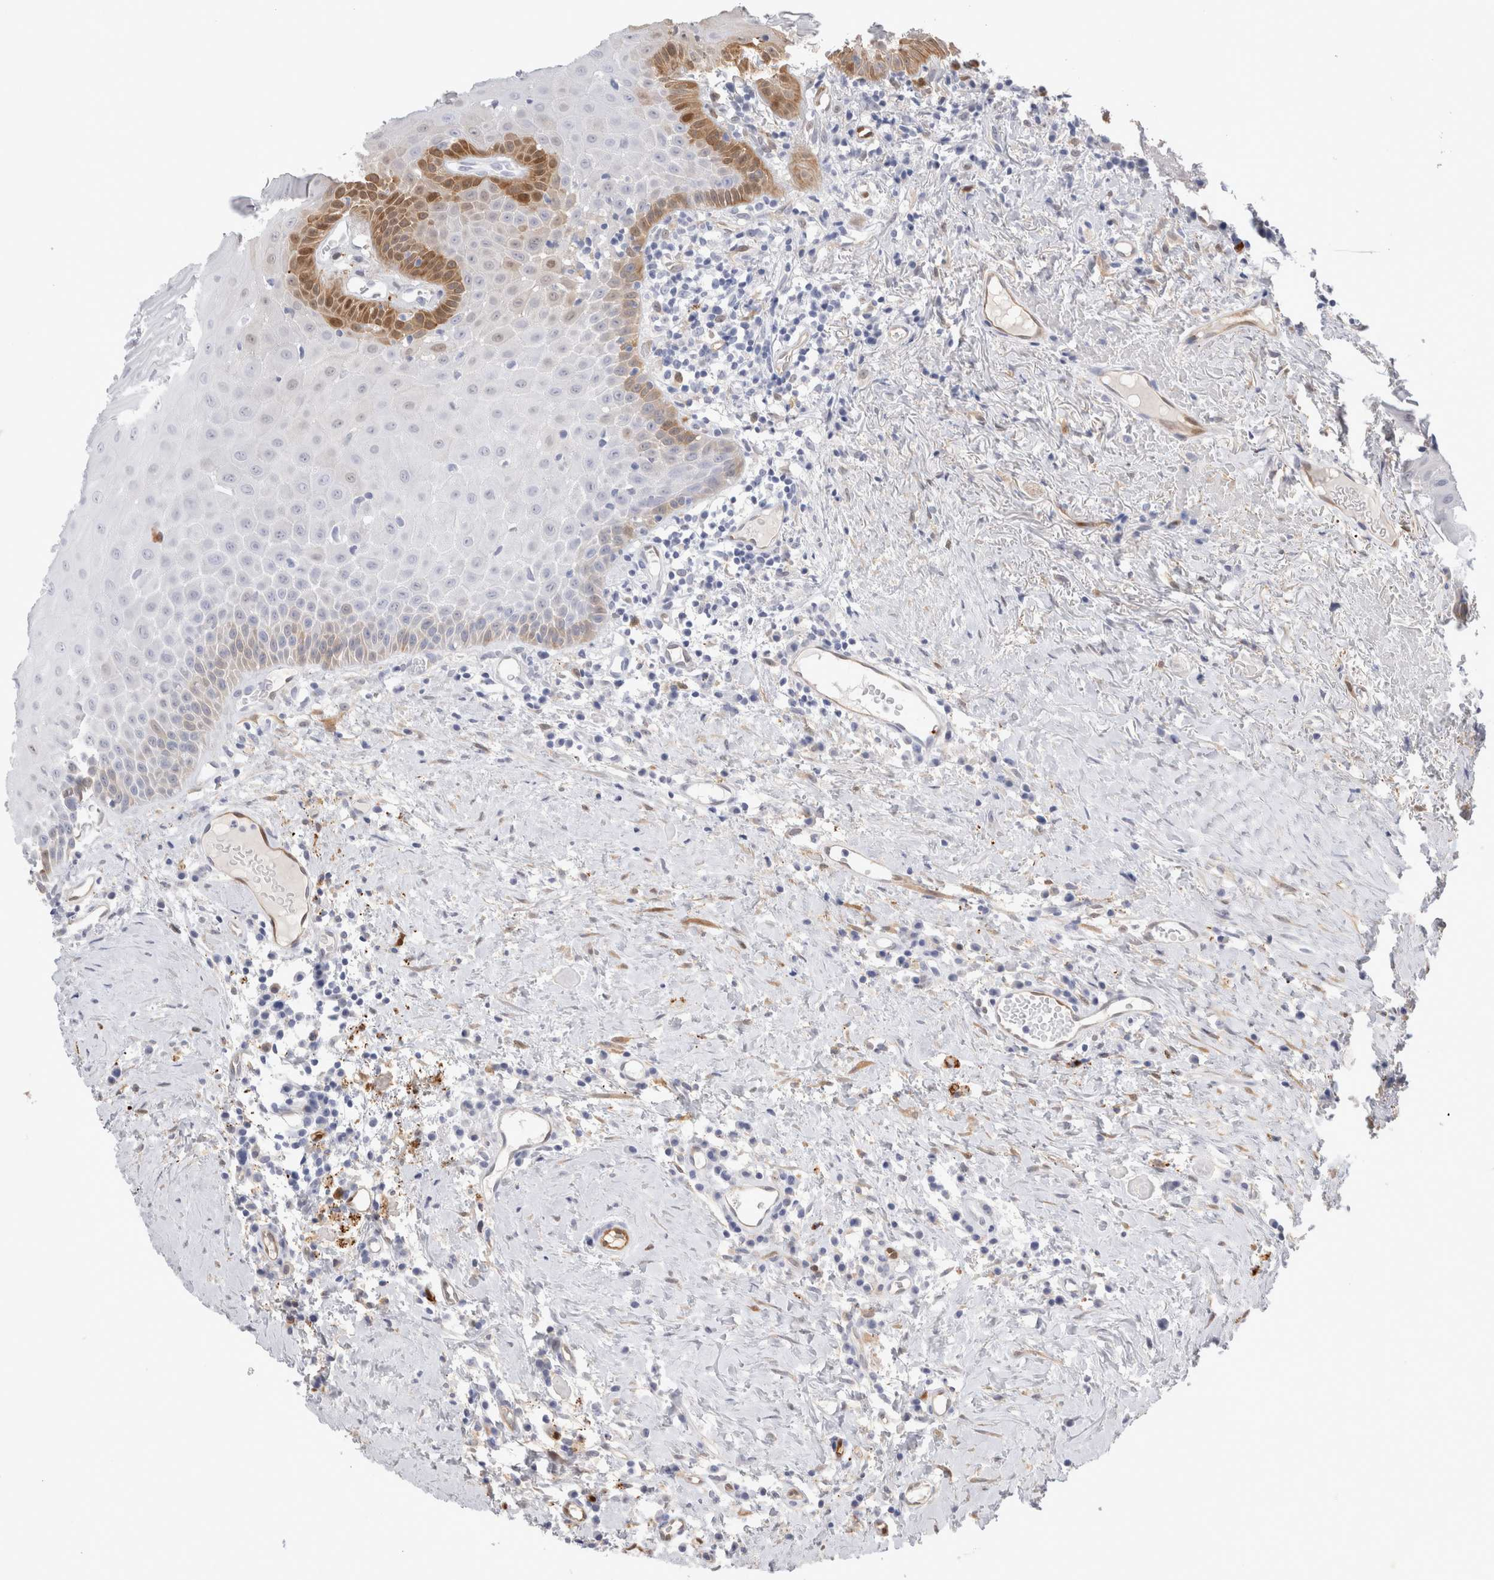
{"staining": {"intensity": "moderate", "quantity": "<25%", "location": "cytoplasmic/membranous,nuclear"}, "tissue": "oral mucosa", "cell_type": "Squamous epithelial cells", "image_type": "normal", "snomed": [{"axis": "morphology", "description": "Normal tissue, NOS"}, {"axis": "topography", "description": "Skeletal muscle"}, {"axis": "topography", "description": "Oral tissue"}, {"axis": "topography", "description": "Peripheral nerve tissue"}], "caption": "Immunohistochemical staining of normal oral mucosa exhibits moderate cytoplasmic/membranous,nuclear protein expression in approximately <25% of squamous epithelial cells. Nuclei are stained in blue.", "gene": "NAPEPLD", "patient": {"sex": "female", "age": 84}}